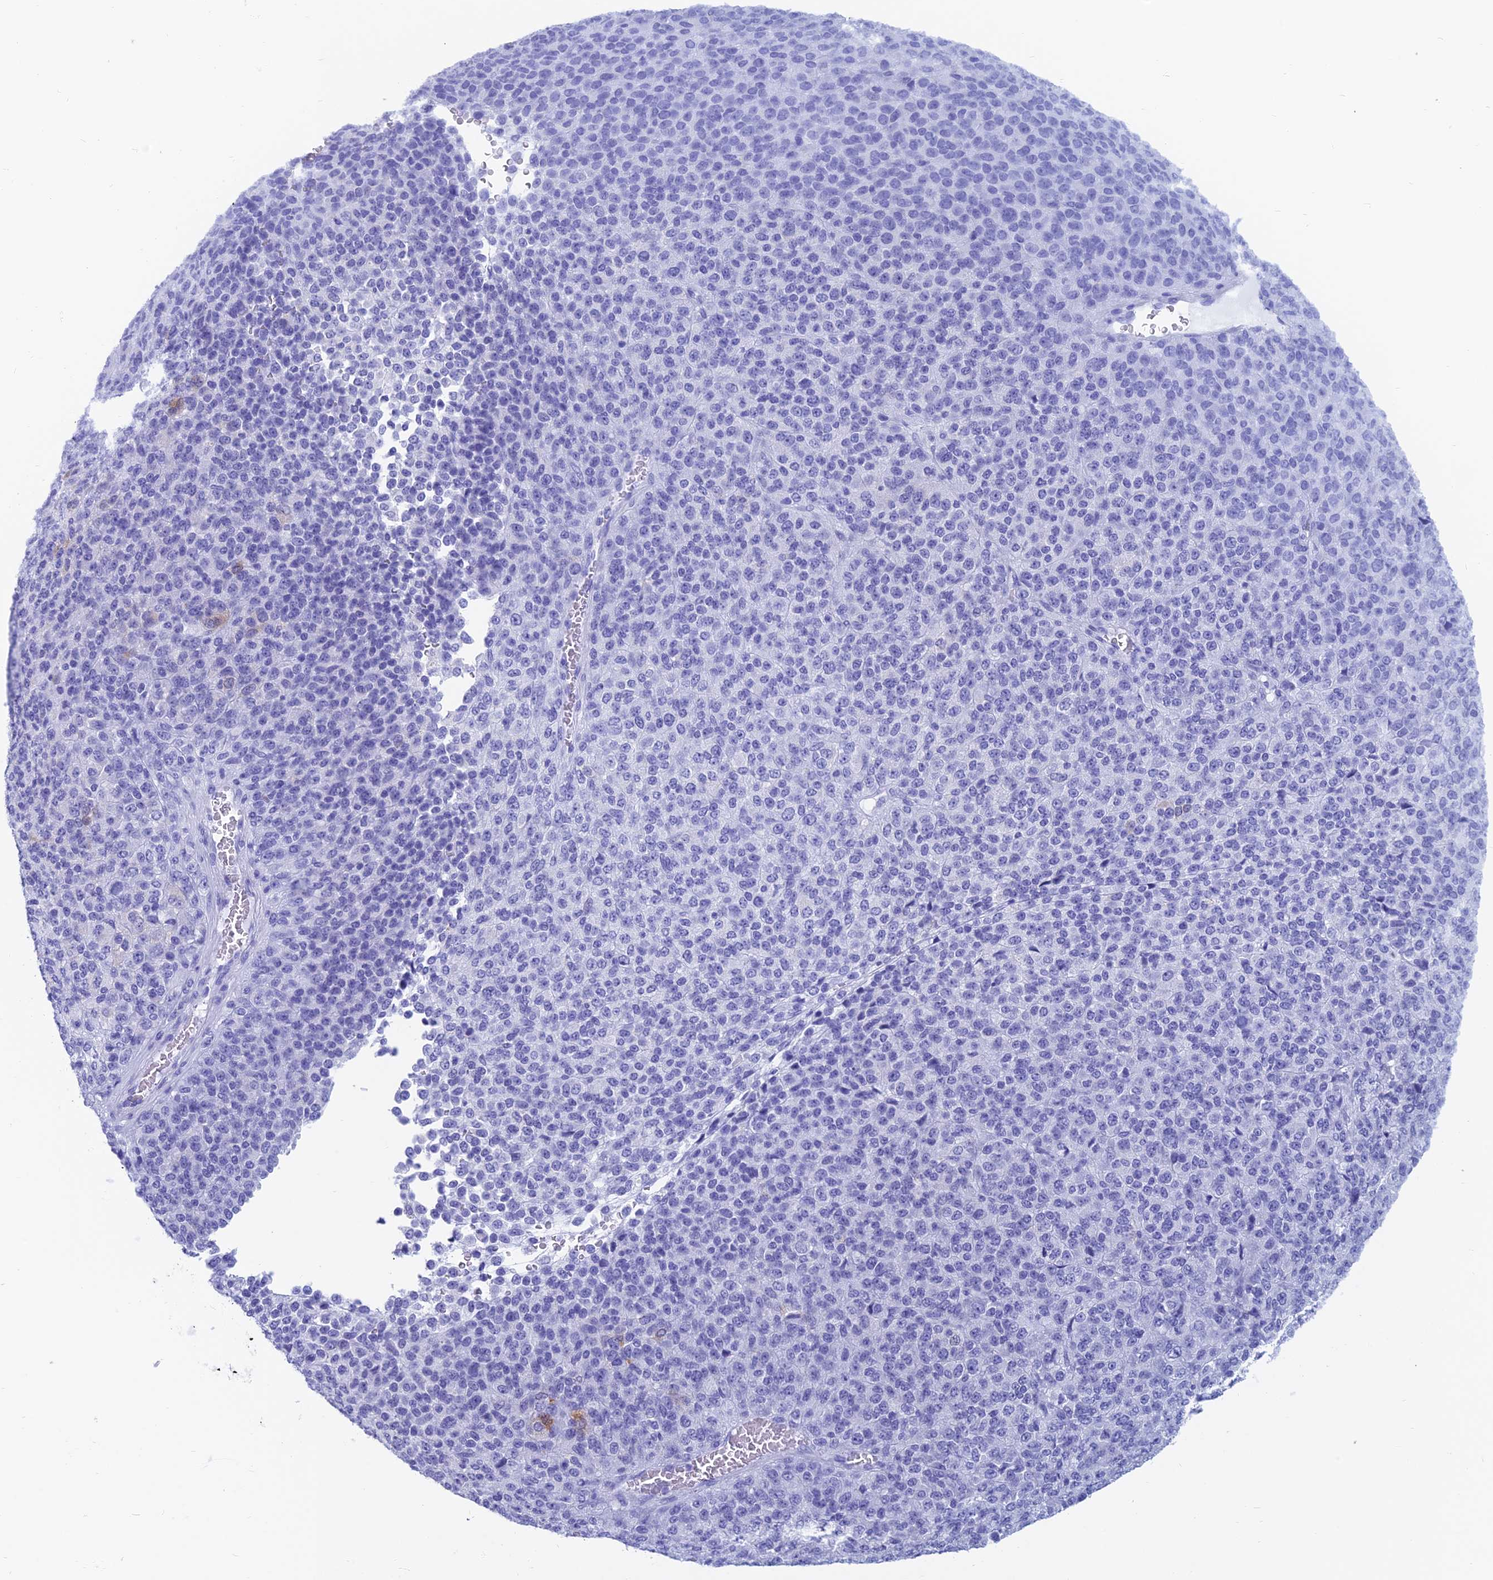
{"staining": {"intensity": "negative", "quantity": "none", "location": "none"}, "tissue": "melanoma", "cell_type": "Tumor cells", "image_type": "cancer", "snomed": [{"axis": "morphology", "description": "Malignant melanoma, Metastatic site"}, {"axis": "topography", "description": "Brain"}], "caption": "Tumor cells are negative for brown protein staining in melanoma.", "gene": "CAPS", "patient": {"sex": "female", "age": 56}}